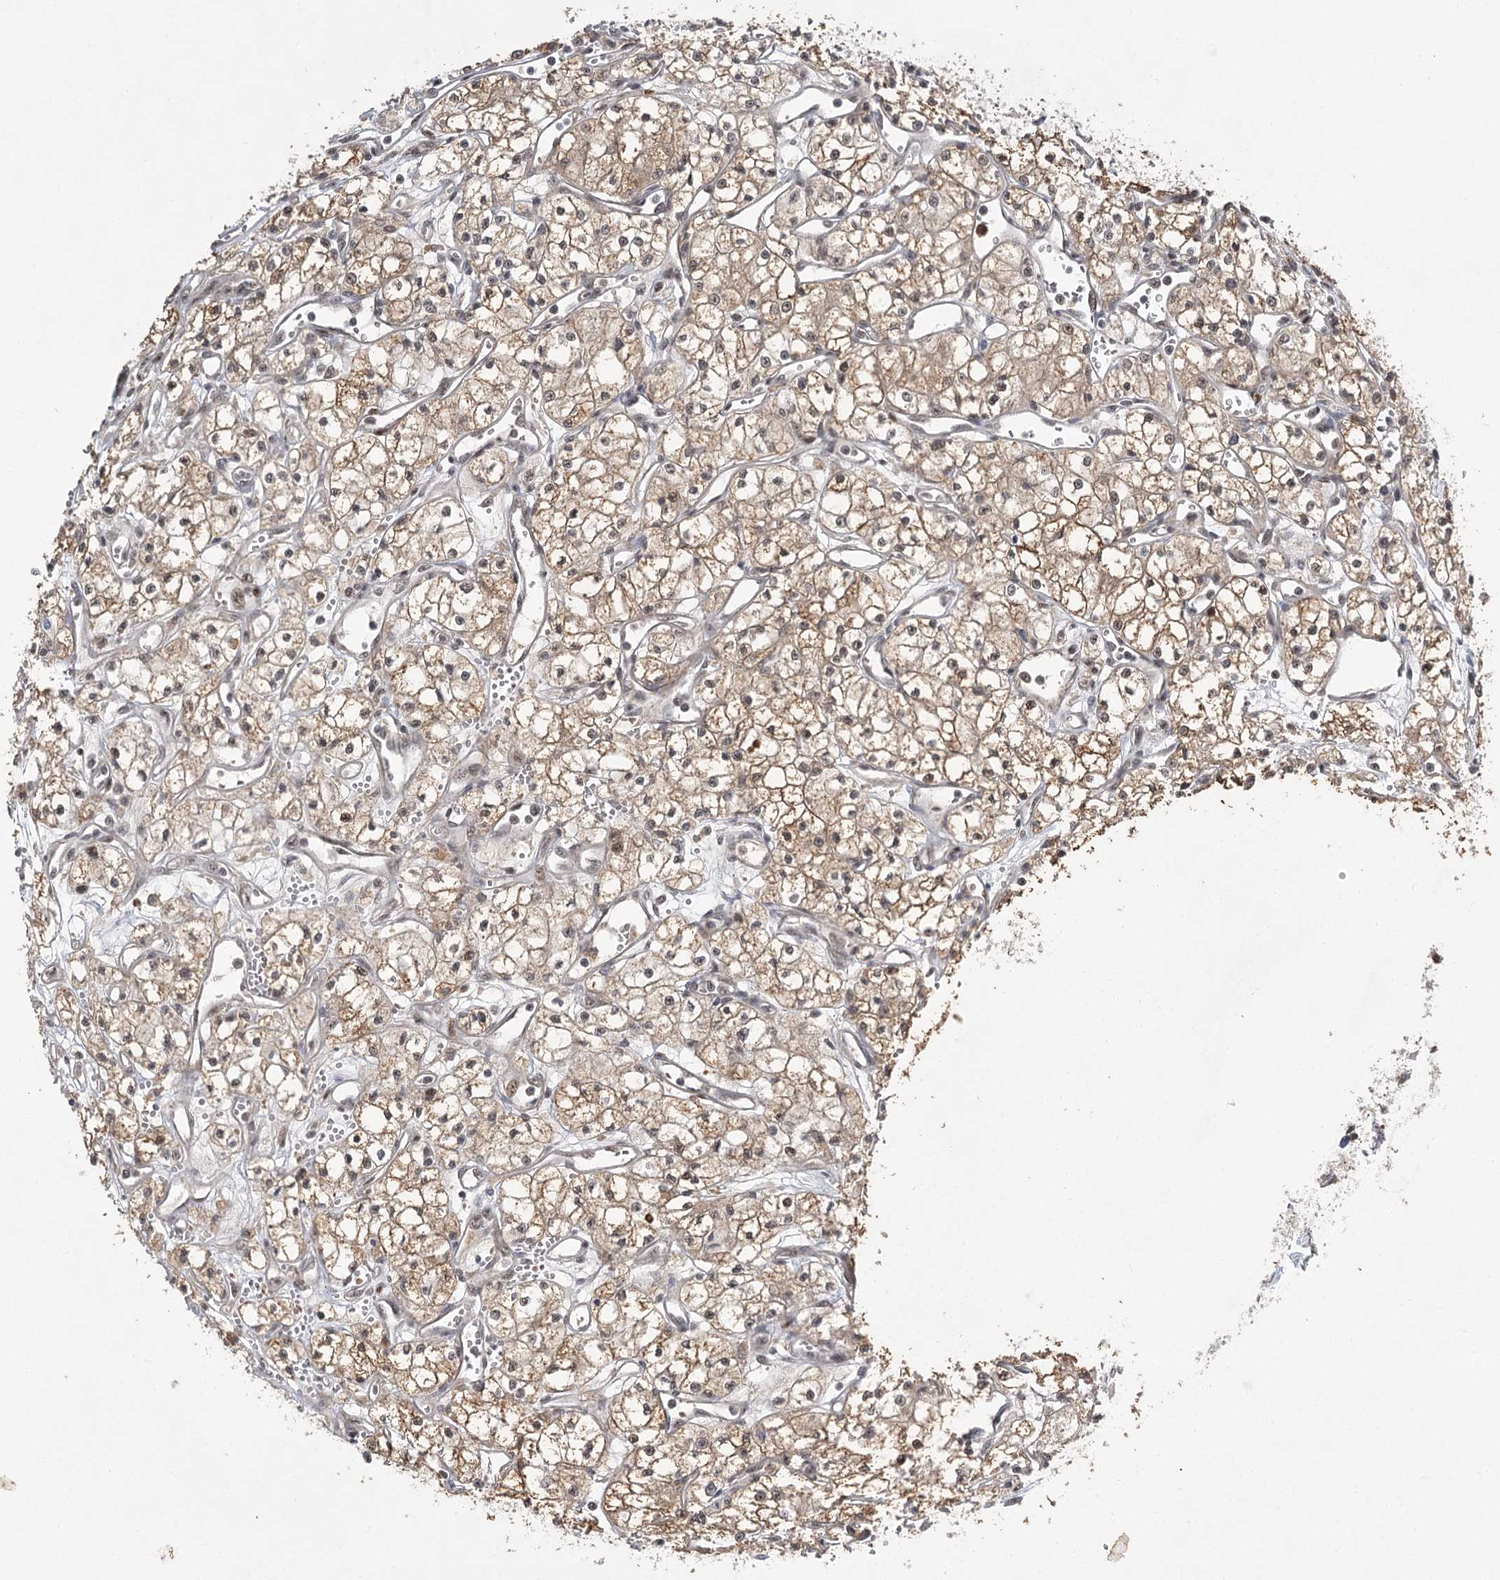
{"staining": {"intensity": "negative", "quantity": "none", "location": "none"}, "tissue": "renal cancer", "cell_type": "Tumor cells", "image_type": "cancer", "snomed": [{"axis": "morphology", "description": "Adenocarcinoma, NOS"}, {"axis": "topography", "description": "Kidney"}], "caption": "An image of renal cancer stained for a protein exhibits no brown staining in tumor cells. Brightfield microscopy of immunohistochemistry stained with DAB (3,3'-diaminobenzidine) (brown) and hematoxylin (blue), captured at high magnification.", "gene": "PYROXD1", "patient": {"sex": "male", "age": 59}}